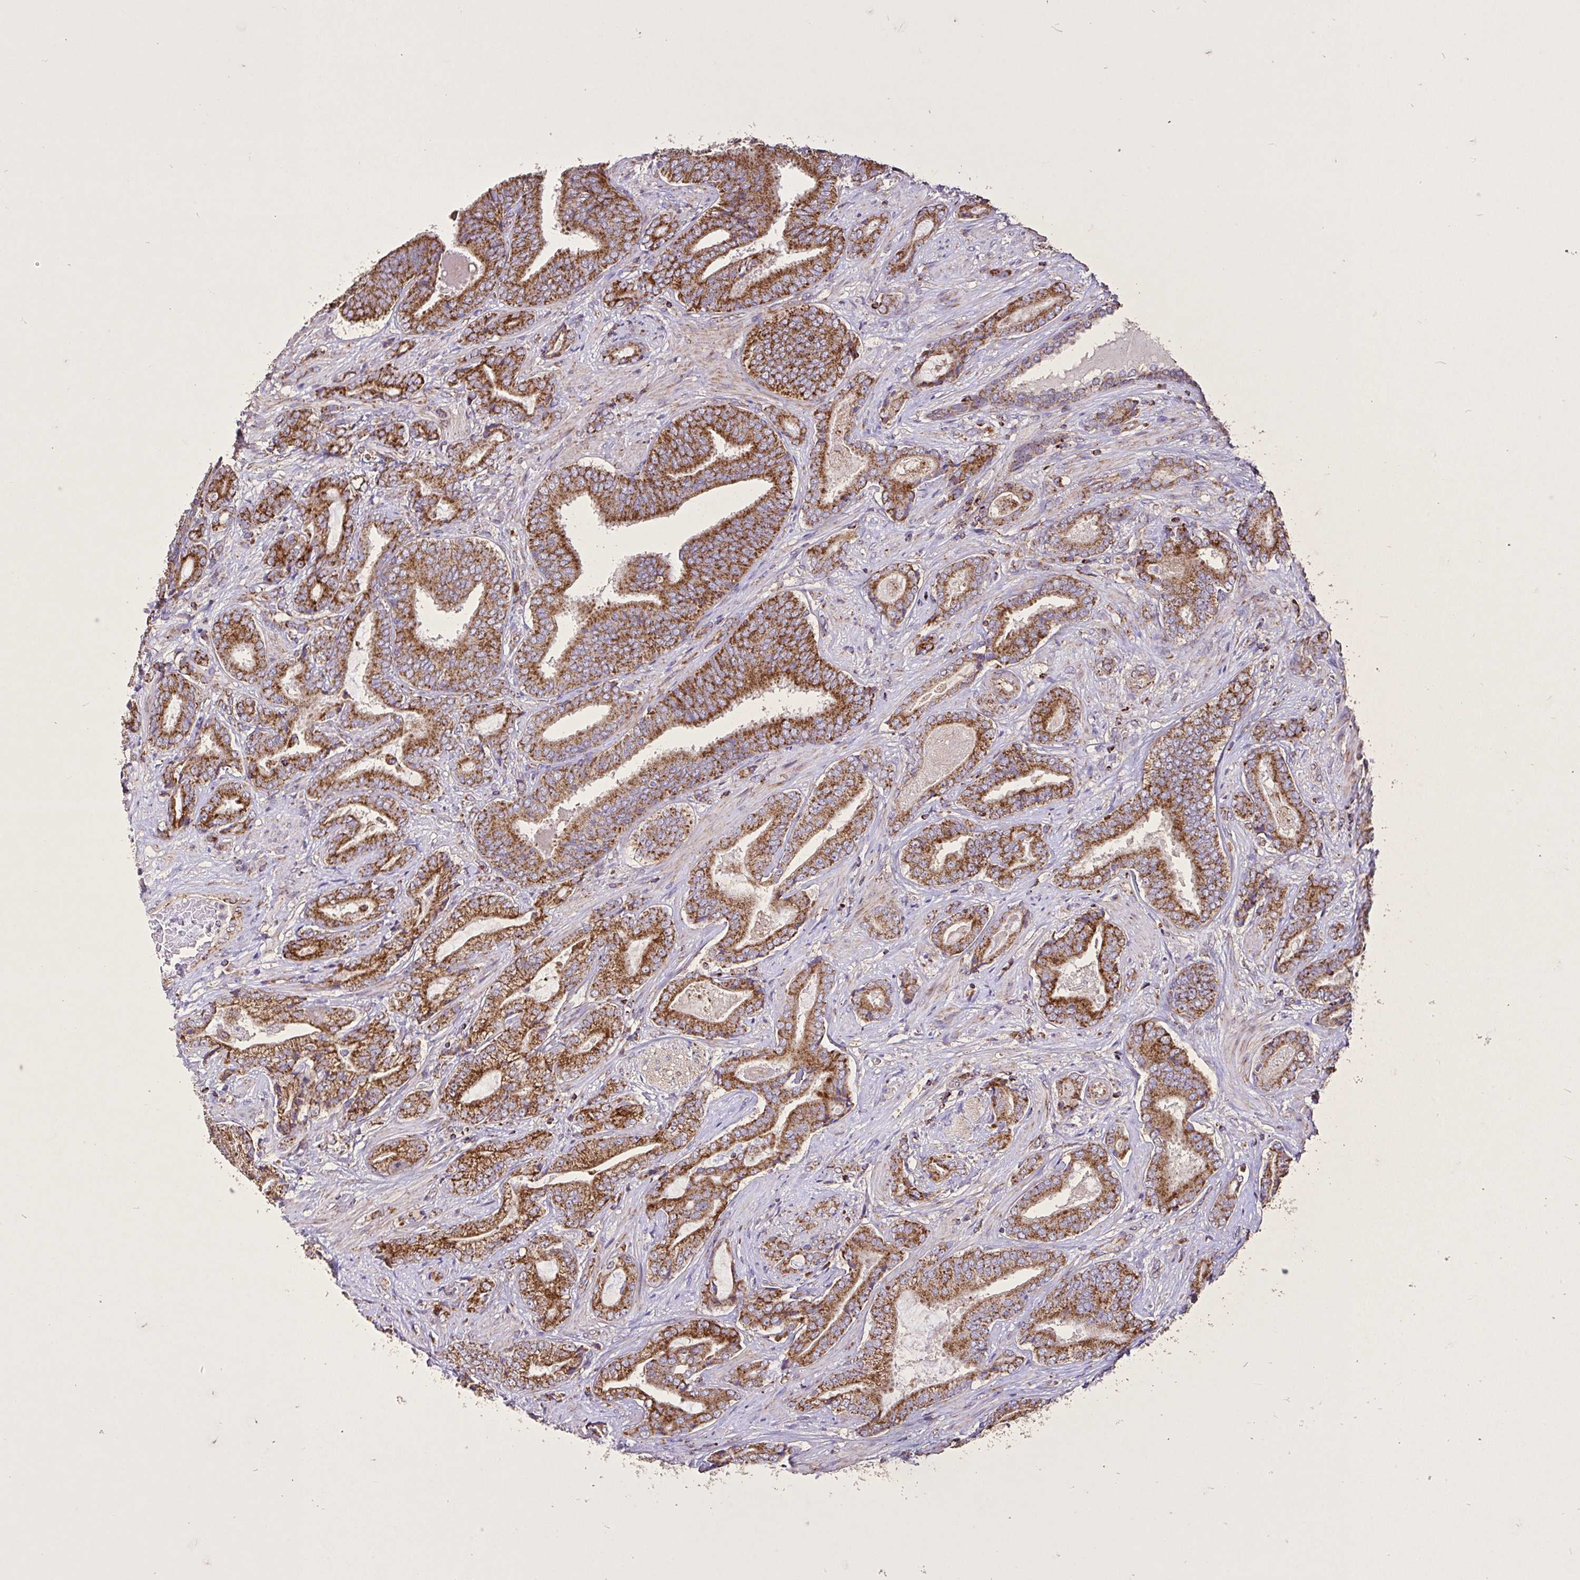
{"staining": {"intensity": "moderate", "quantity": ">75%", "location": "cytoplasmic/membranous"}, "tissue": "prostate cancer", "cell_type": "Tumor cells", "image_type": "cancer", "snomed": [{"axis": "morphology", "description": "Adenocarcinoma, High grade"}, {"axis": "topography", "description": "Prostate"}], "caption": "Immunohistochemical staining of human prostate adenocarcinoma (high-grade) shows moderate cytoplasmic/membranous protein staining in approximately >75% of tumor cells. The protein of interest is stained brown, and the nuclei are stained in blue (DAB IHC with brightfield microscopy, high magnification).", "gene": "AGK", "patient": {"sex": "male", "age": 62}}